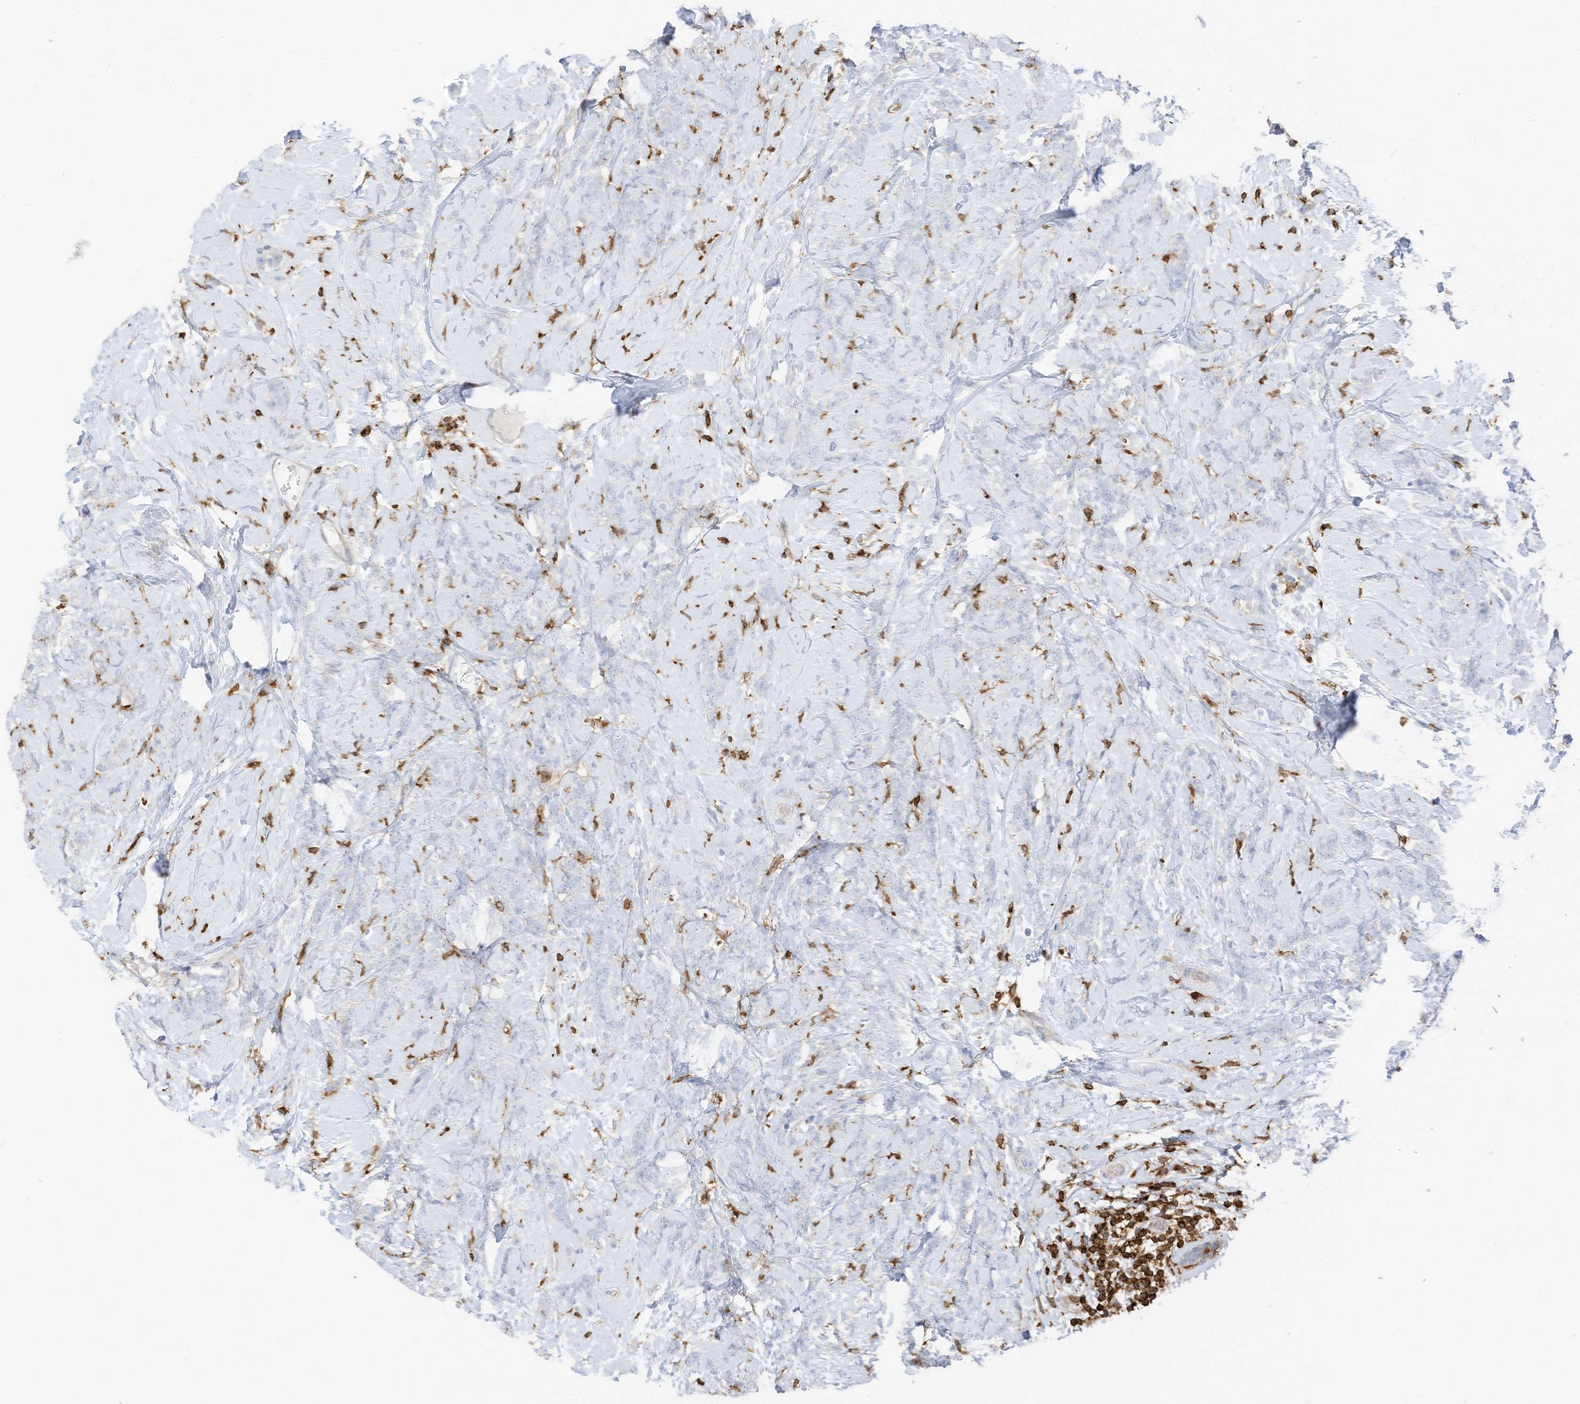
{"staining": {"intensity": "negative", "quantity": "none", "location": "none"}, "tissue": "breast cancer", "cell_type": "Tumor cells", "image_type": "cancer", "snomed": [{"axis": "morphology", "description": "Lobular carcinoma"}, {"axis": "topography", "description": "Breast"}], "caption": "IHC image of human lobular carcinoma (breast) stained for a protein (brown), which reveals no staining in tumor cells.", "gene": "ARHGAP25", "patient": {"sex": "female", "age": 58}}